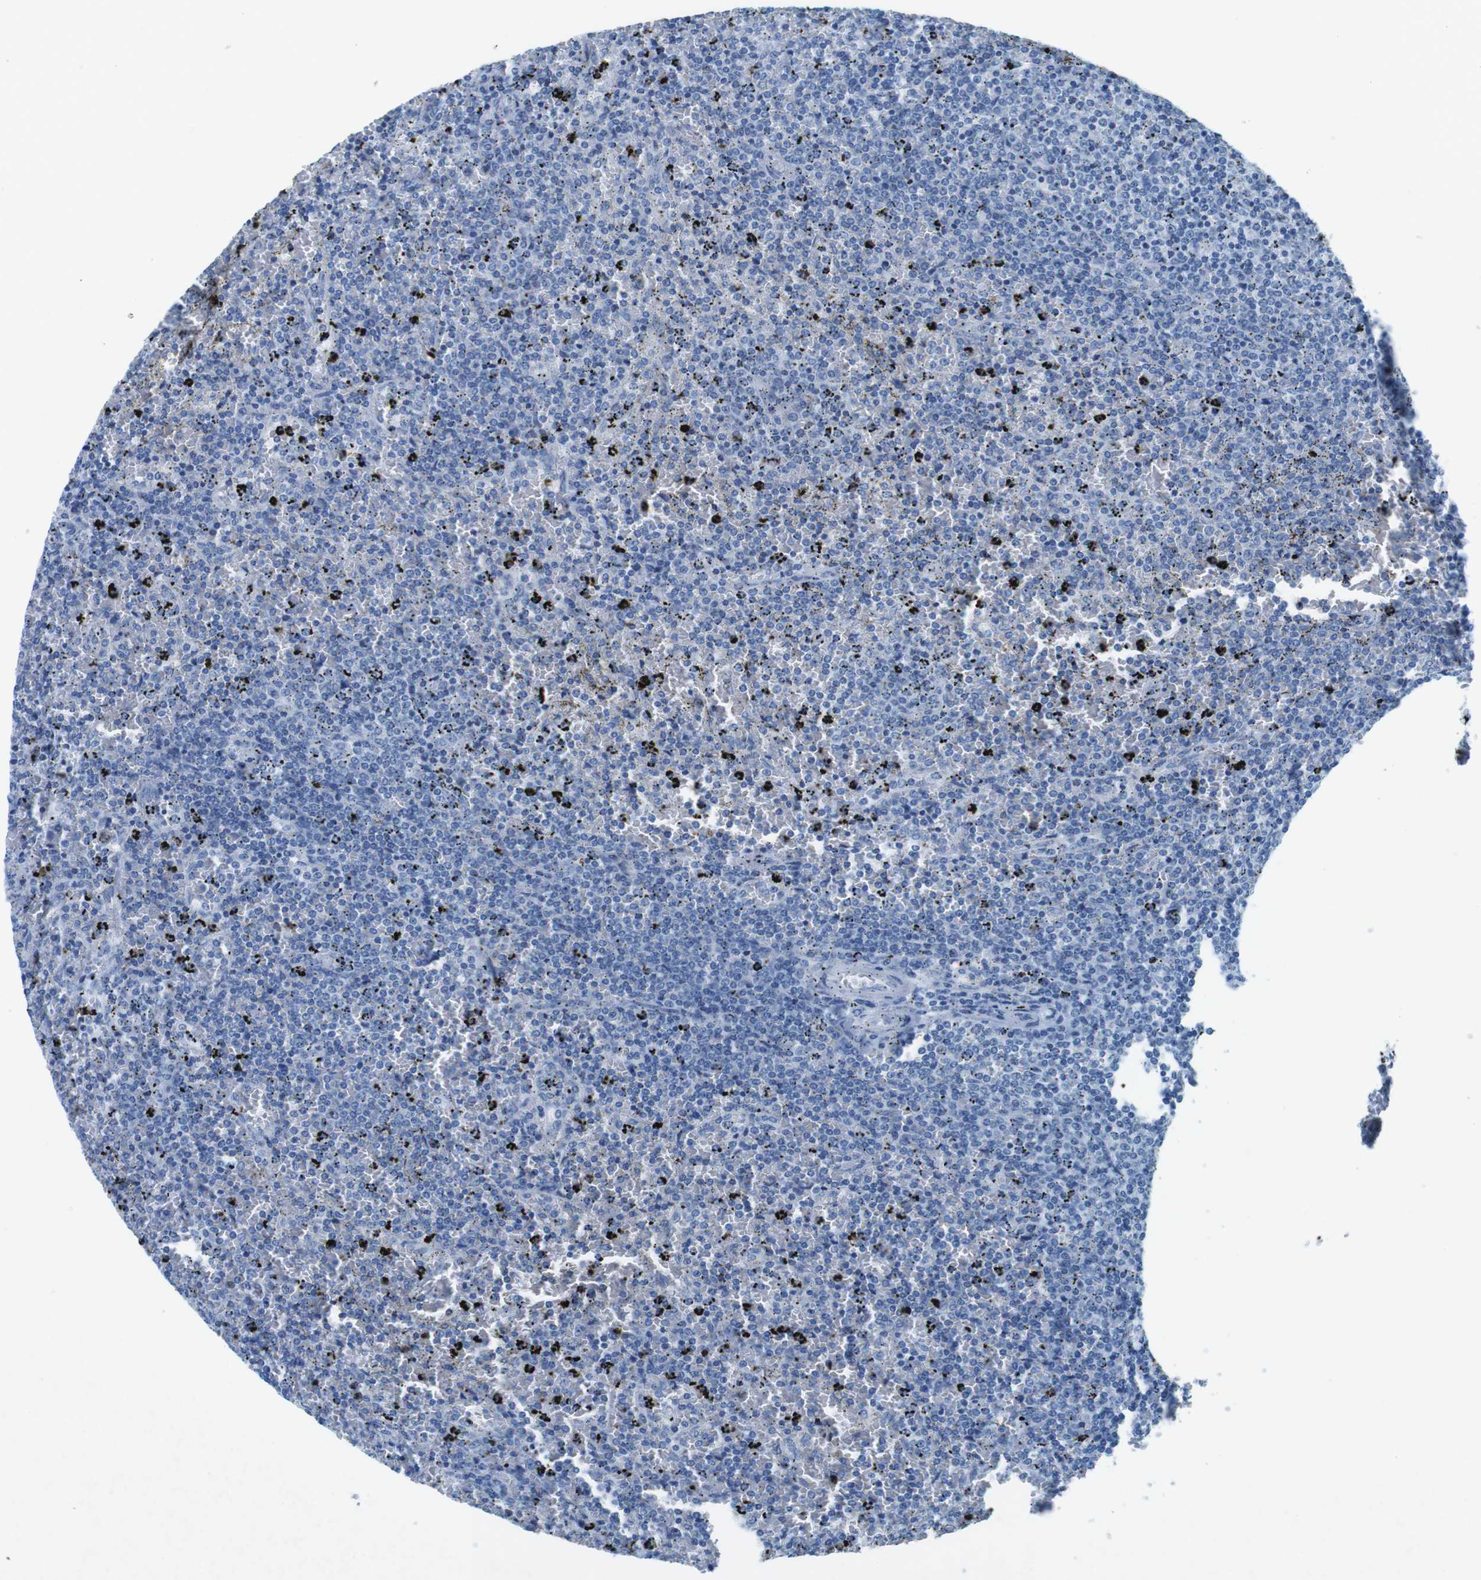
{"staining": {"intensity": "negative", "quantity": "none", "location": "none"}, "tissue": "lymphoma", "cell_type": "Tumor cells", "image_type": "cancer", "snomed": [{"axis": "morphology", "description": "Malignant lymphoma, non-Hodgkin's type, Low grade"}, {"axis": "topography", "description": "Spleen"}], "caption": "The immunohistochemistry photomicrograph has no significant expression in tumor cells of malignant lymphoma, non-Hodgkin's type (low-grade) tissue. The staining is performed using DAB (3,3'-diaminobenzidine) brown chromogen with nuclei counter-stained in using hematoxylin.", "gene": "CTAG1B", "patient": {"sex": "female", "age": 77}}